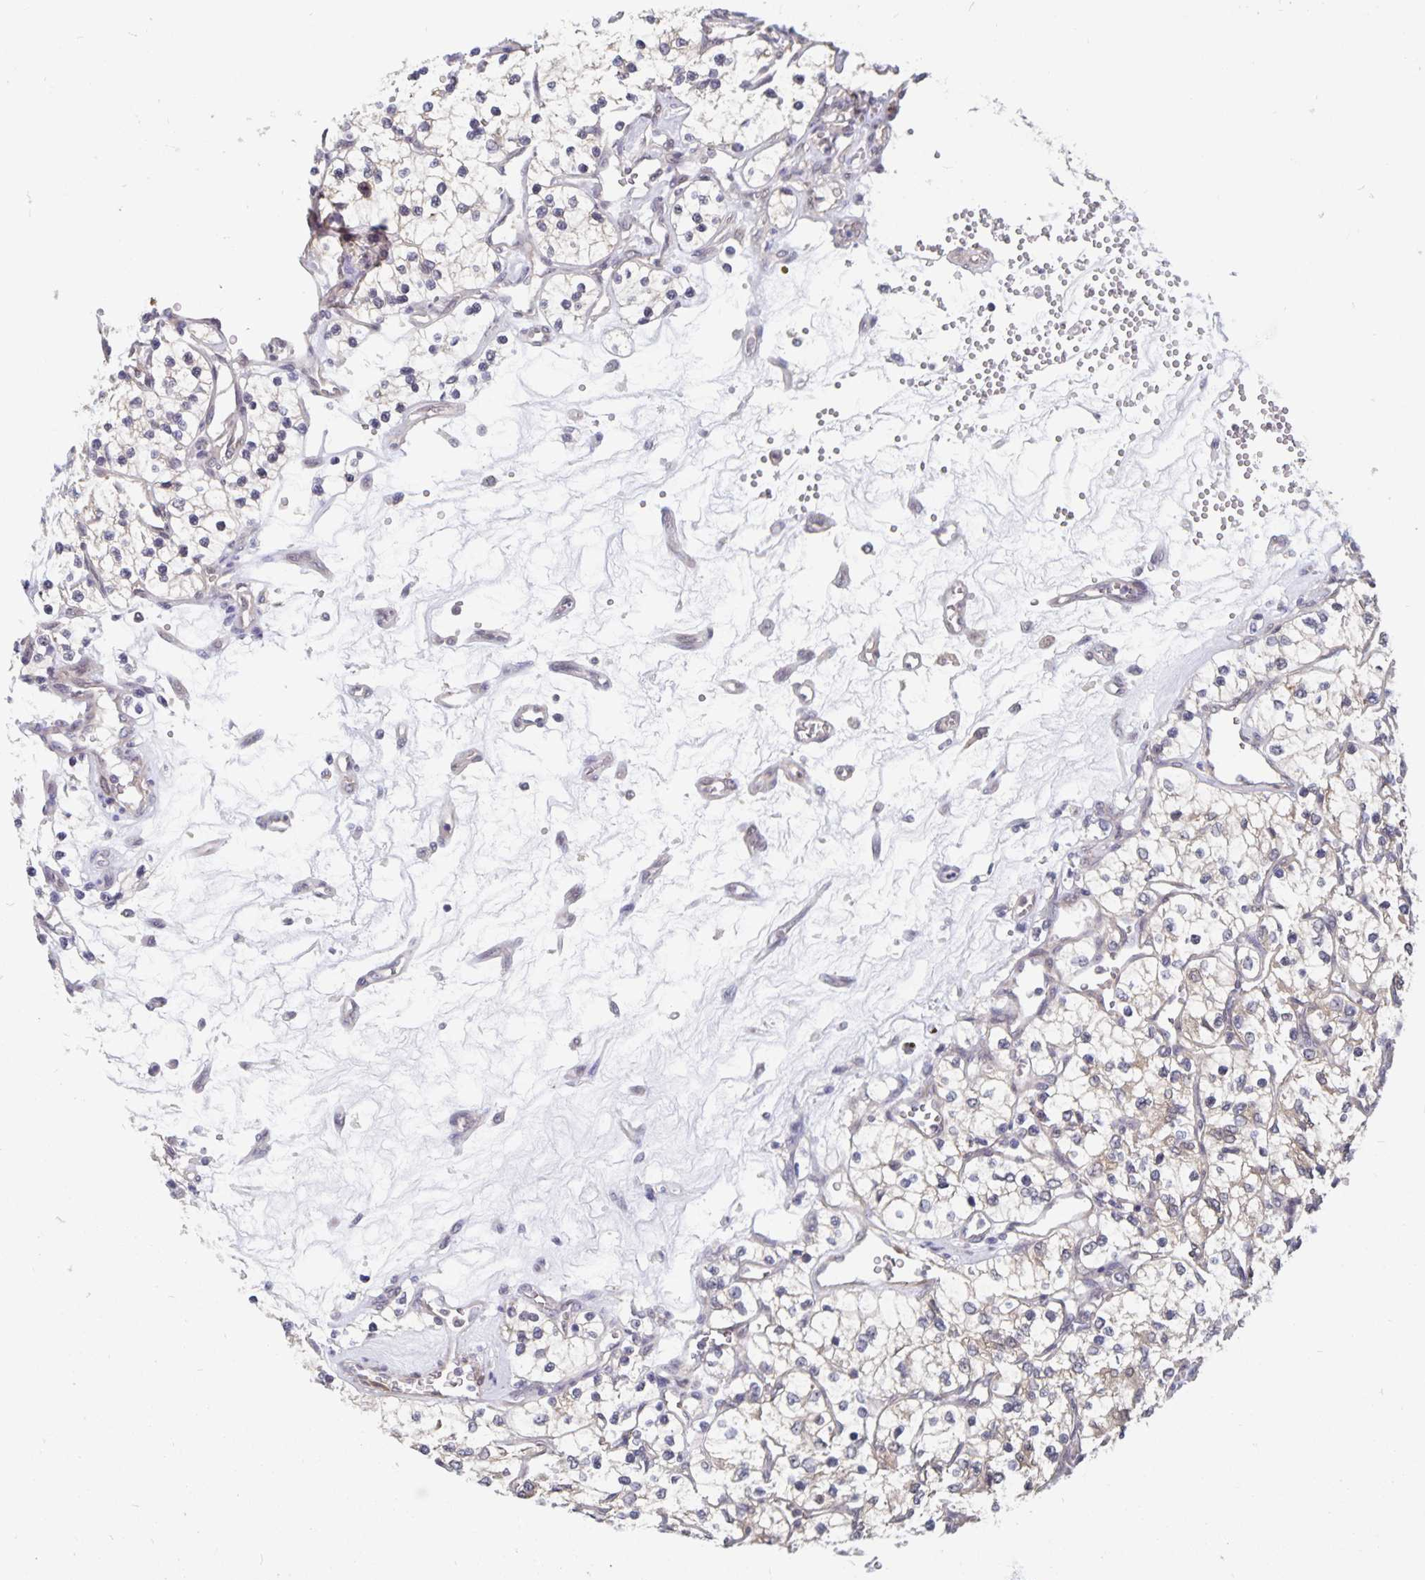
{"staining": {"intensity": "weak", "quantity": "<25%", "location": "cytoplasmic/membranous"}, "tissue": "renal cancer", "cell_type": "Tumor cells", "image_type": "cancer", "snomed": [{"axis": "morphology", "description": "Adenocarcinoma, NOS"}, {"axis": "topography", "description": "Kidney"}], "caption": "This is an immunohistochemistry histopathology image of renal cancer (adenocarcinoma). There is no positivity in tumor cells.", "gene": "BAG6", "patient": {"sex": "female", "age": 69}}